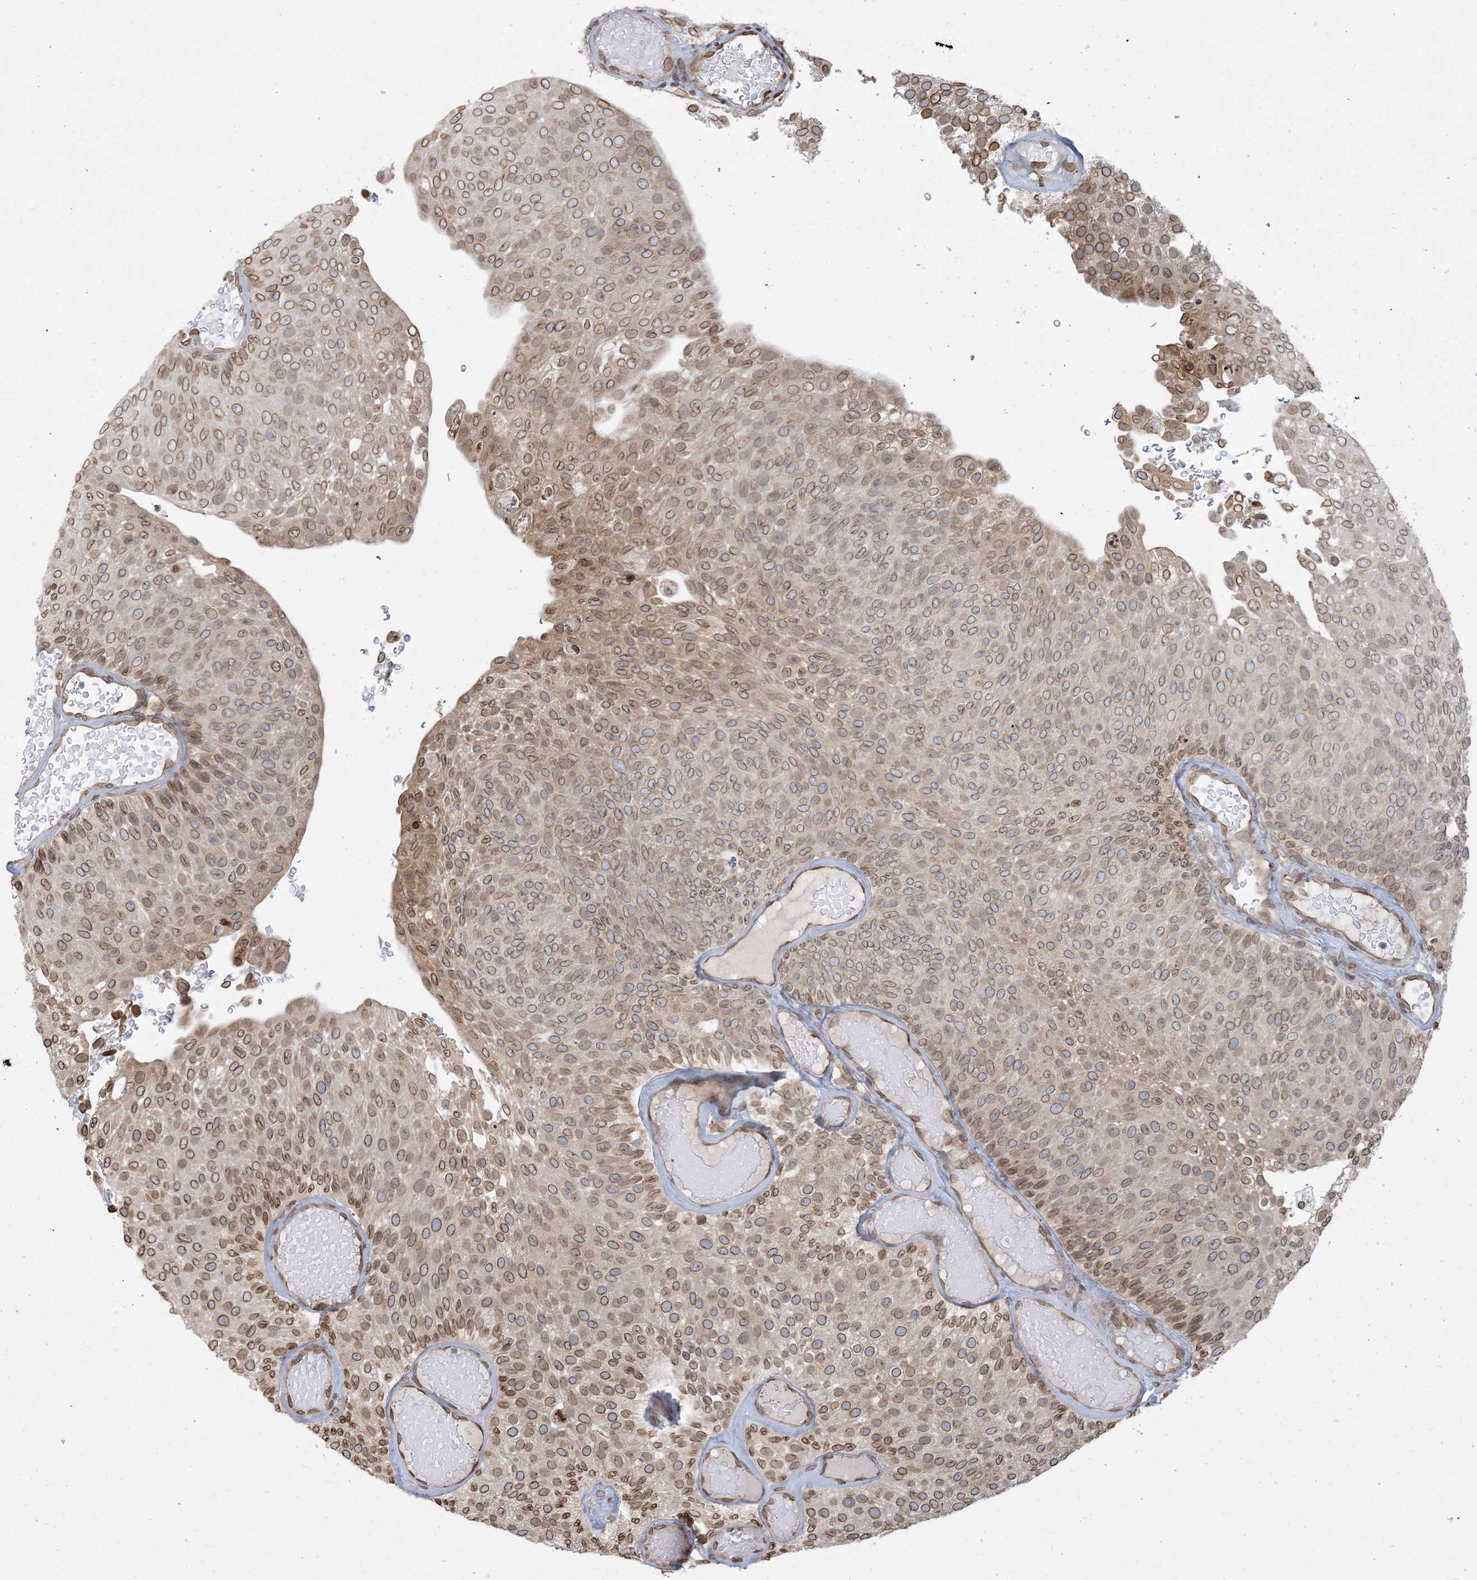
{"staining": {"intensity": "moderate", "quantity": ">75%", "location": "cytoplasmic/membranous,nuclear"}, "tissue": "urothelial cancer", "cell_type": "Tumor cells", "image_type": "cancer", "snomed": [{"axis": "morphology", "description": "Urothelial carcinoma, Low grade"}, {"axis": "topography", "description": "Urinary bladder"}], "caption": "Immunohistochemistry photomicrograph of human urothelial cancer stained for a protein (brown), which shows medium levels of moderate cytoplasmic/membranous and nuclear staining in approximately >75% of tumor cells.", "gene": "WWP1", "patient": {"sex": "male", "age": 78}}